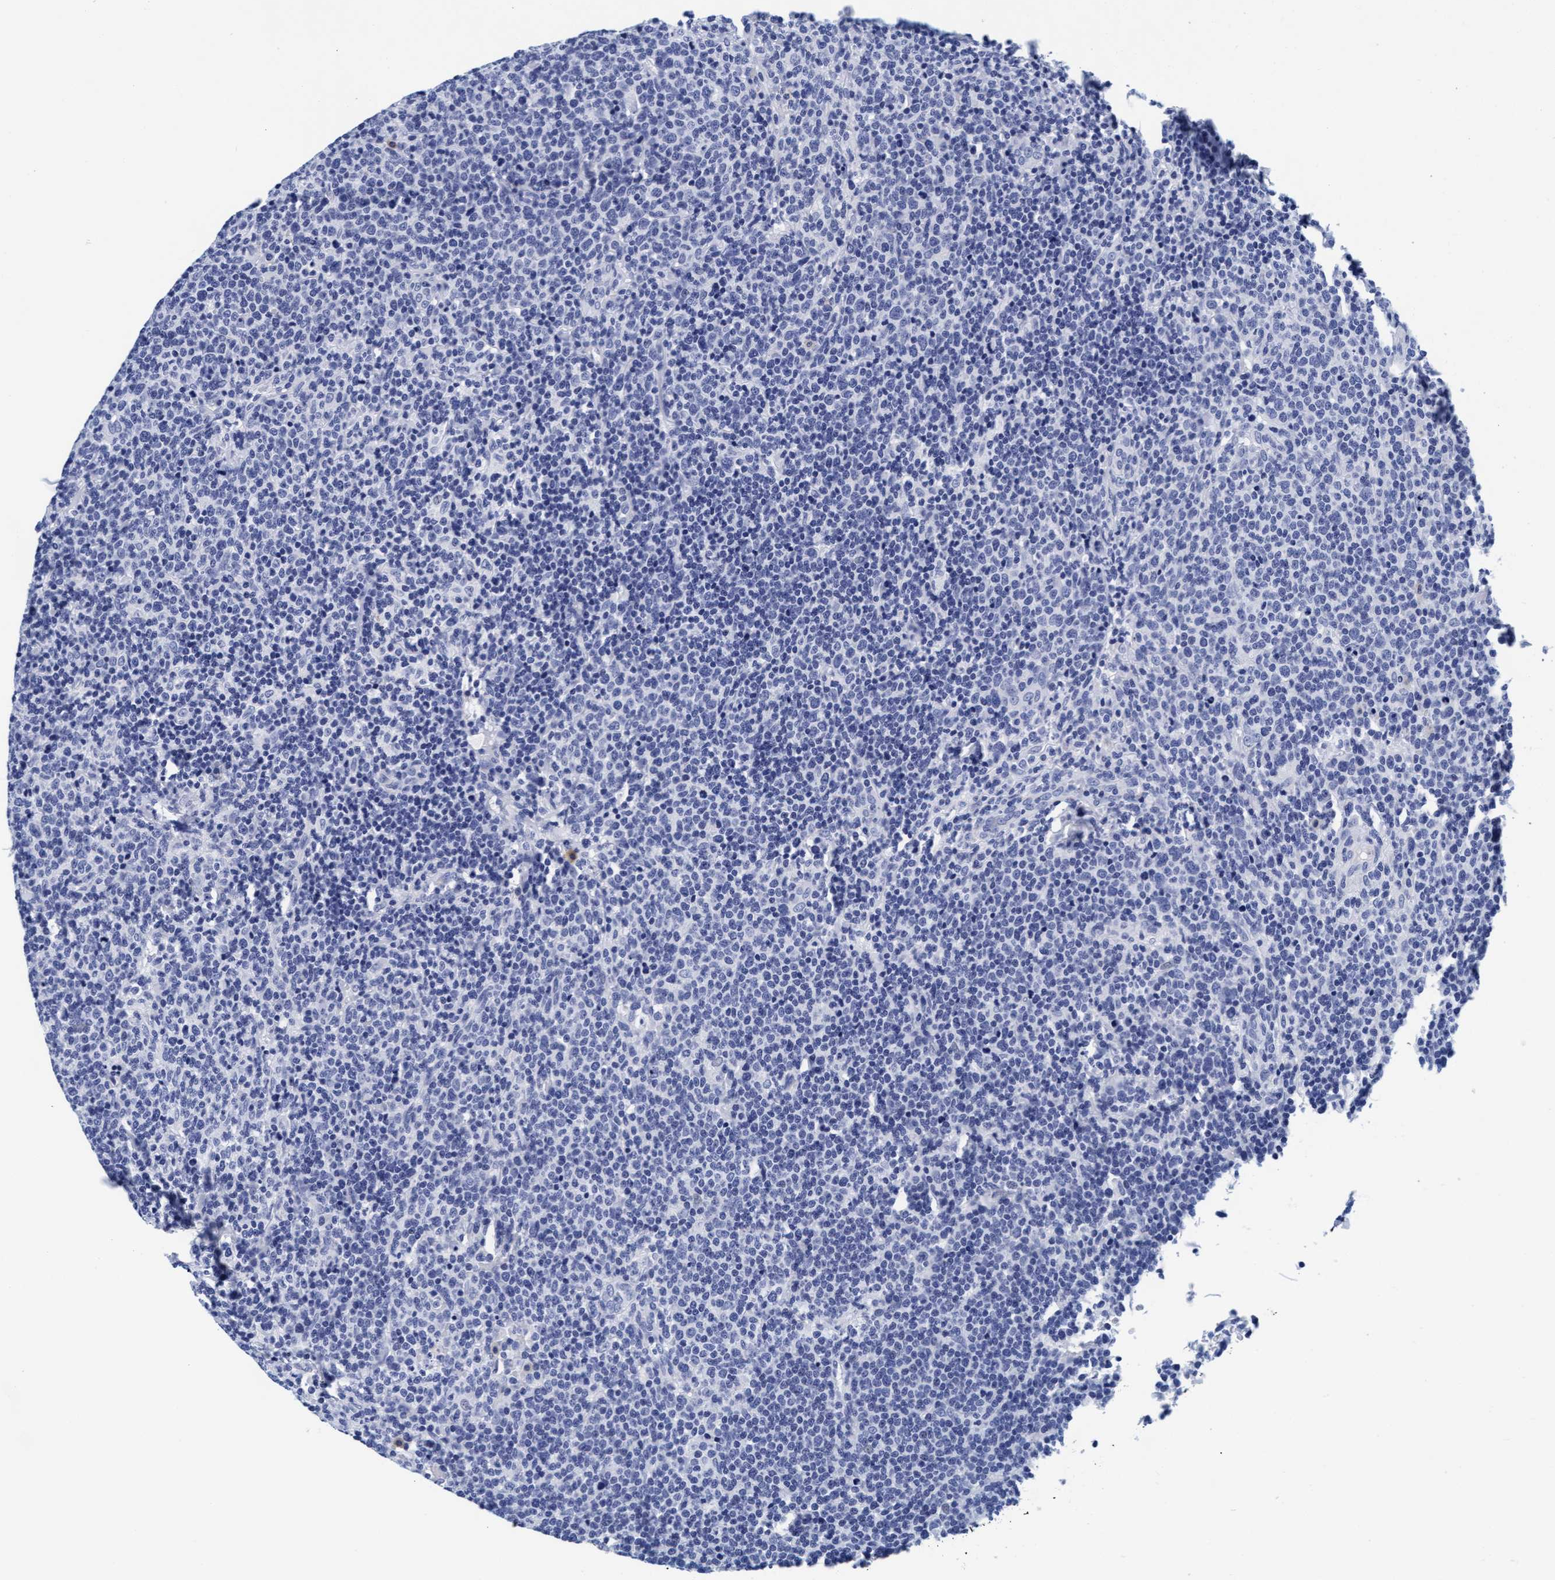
{"staining": {"intensity": "negative", "quantity": "none", "location": "none"}, "tissue": "lymphoma", "cell_type": "Tumor cells", "image_type": "cancer", "snomed": [{"axis": "morphology", "description": "Malignant lymphoma, non-Hodgkin's type, High grade"}, {"axis": "topography", "description": "Lymph node"}], "caption": "Micrograph shows no significant protein positivity in tumor cells of lymphoma.", "gene": "ARSG", "patient": {"sex": "male", "age": 61}}